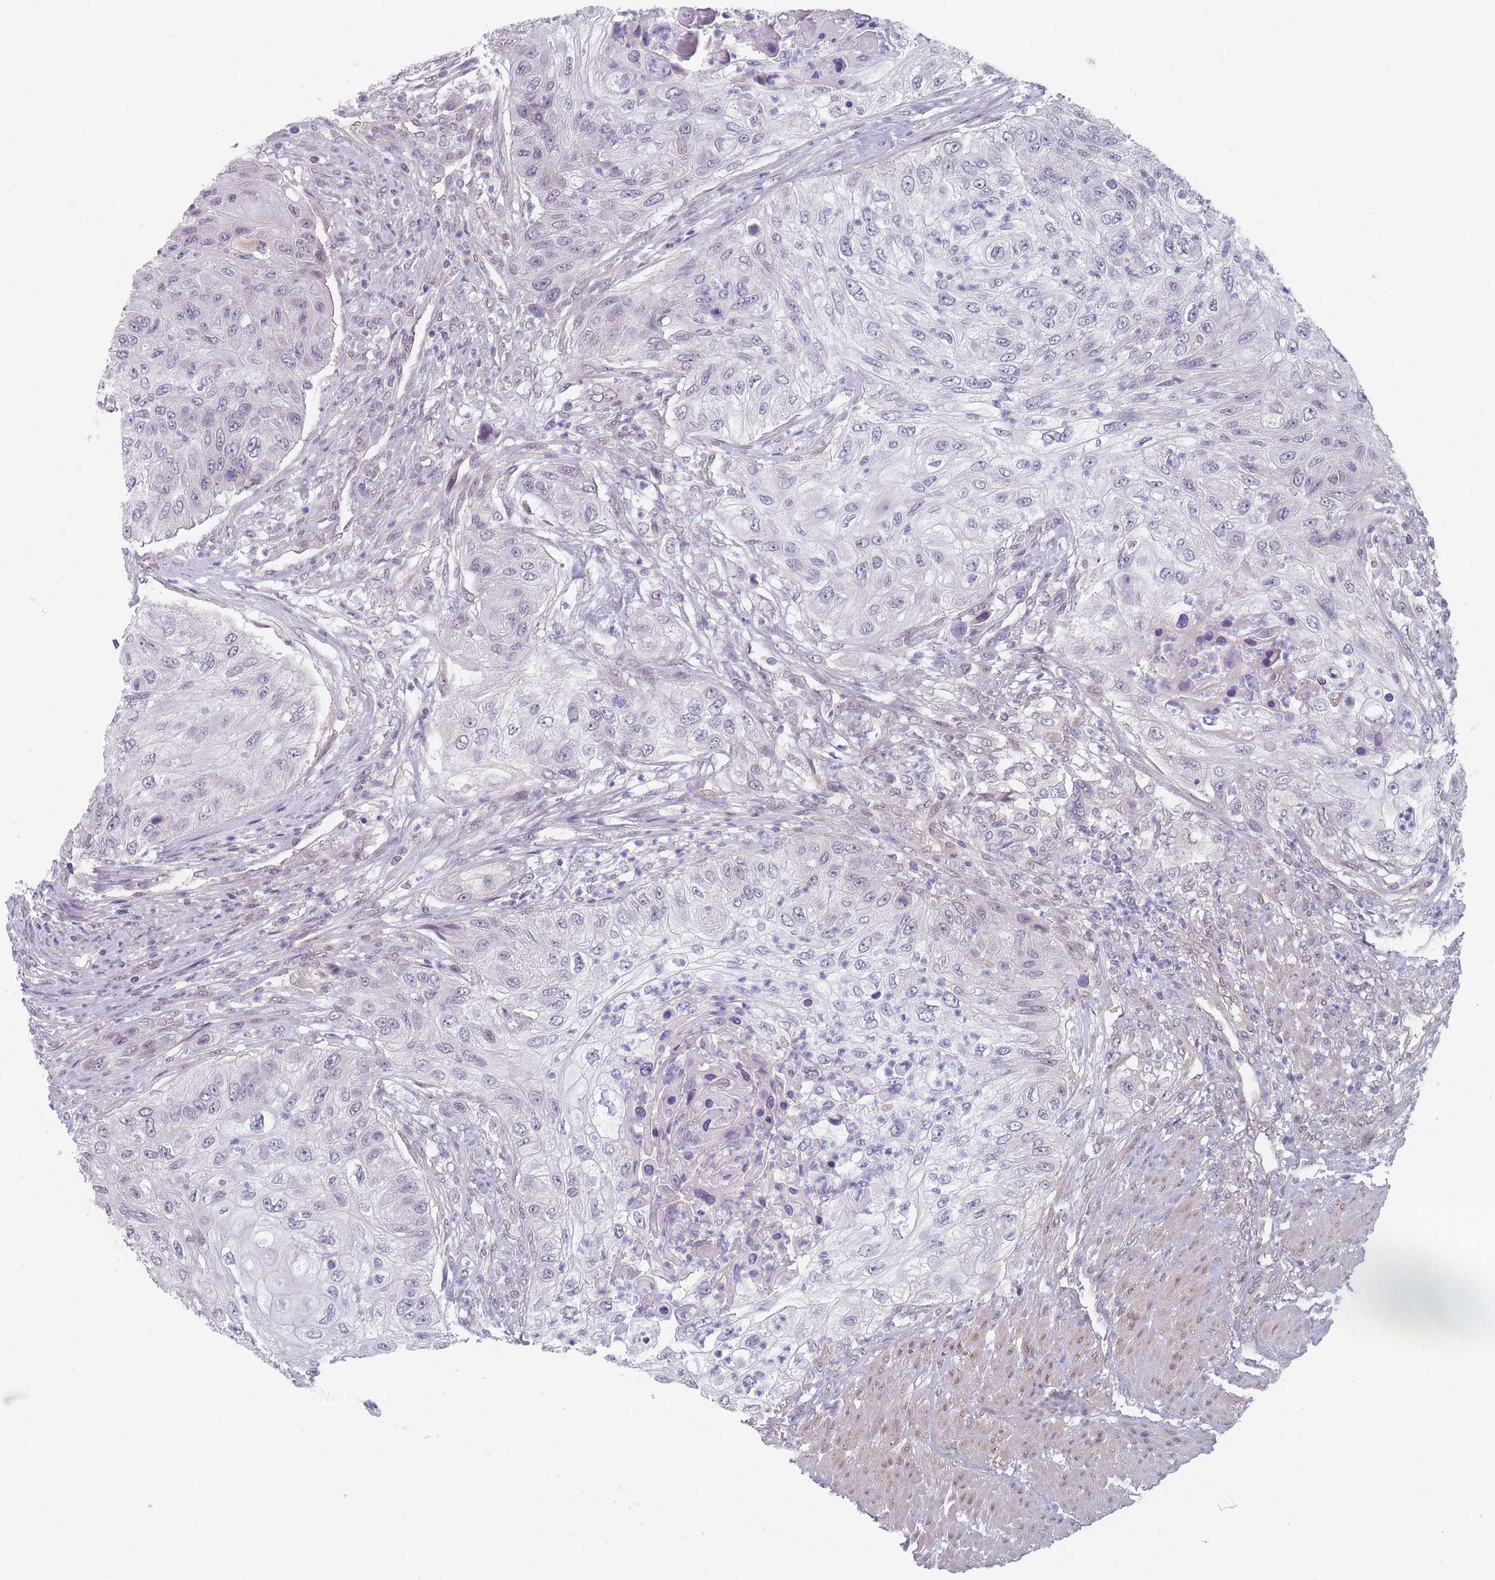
{"staining": {"intensity": "negative", "quantity": "none", "location": "none"}, "tissue": "urothelial cancer", "cell_type": "Tumor cells", "image_type": "cancer", "snomed": [{"axis": "morphology", "description": "Urothelial carcinoma, High grade"}, {"axis": "topography", "description": "Urinary bladder"}], "caption": "Immunohistochemistry of human urothelial carcinoma (high-grade) exhibits no staining in tumor cells.", "gene": "ANKRD10", "patient": {"sex": "female", "age": 60}}